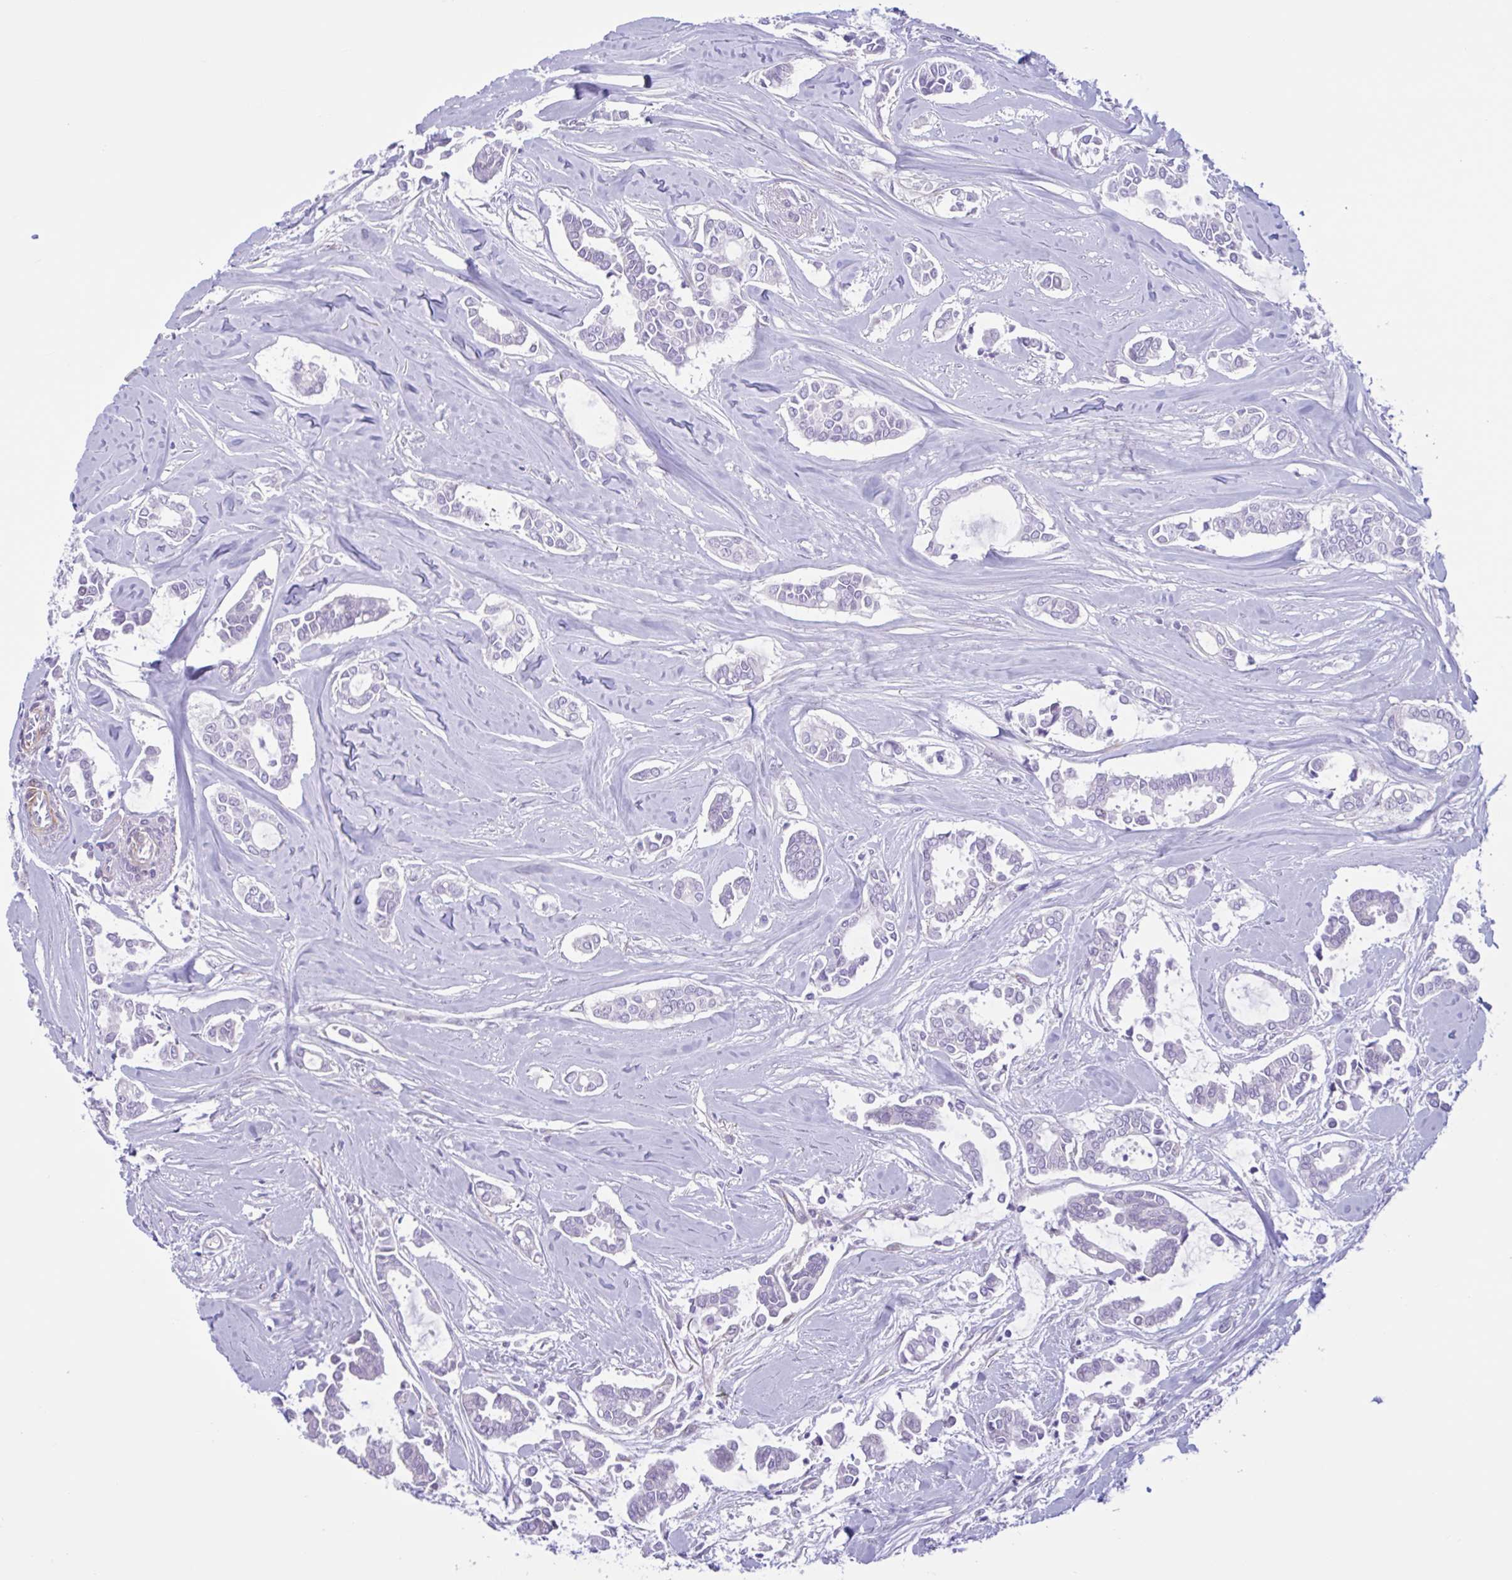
{"staining": {"intensity": "negative", "quantity": "none", "location": "none"}, "tissue": "breast cancer", "cell_type": "Tumor cells", "image_type": "cancer", "snomed": [{"axis": "morphology", "description": "Duct carcinoma"}, {"axis": "topography", "description": "Breast"}], "caption": "A photomicrograph of breast cancer stained for a protein exhibits no brown staining in tumor cells.", "gene": "AHCYL2", "patient": {"sex": "female", "age": 84}}